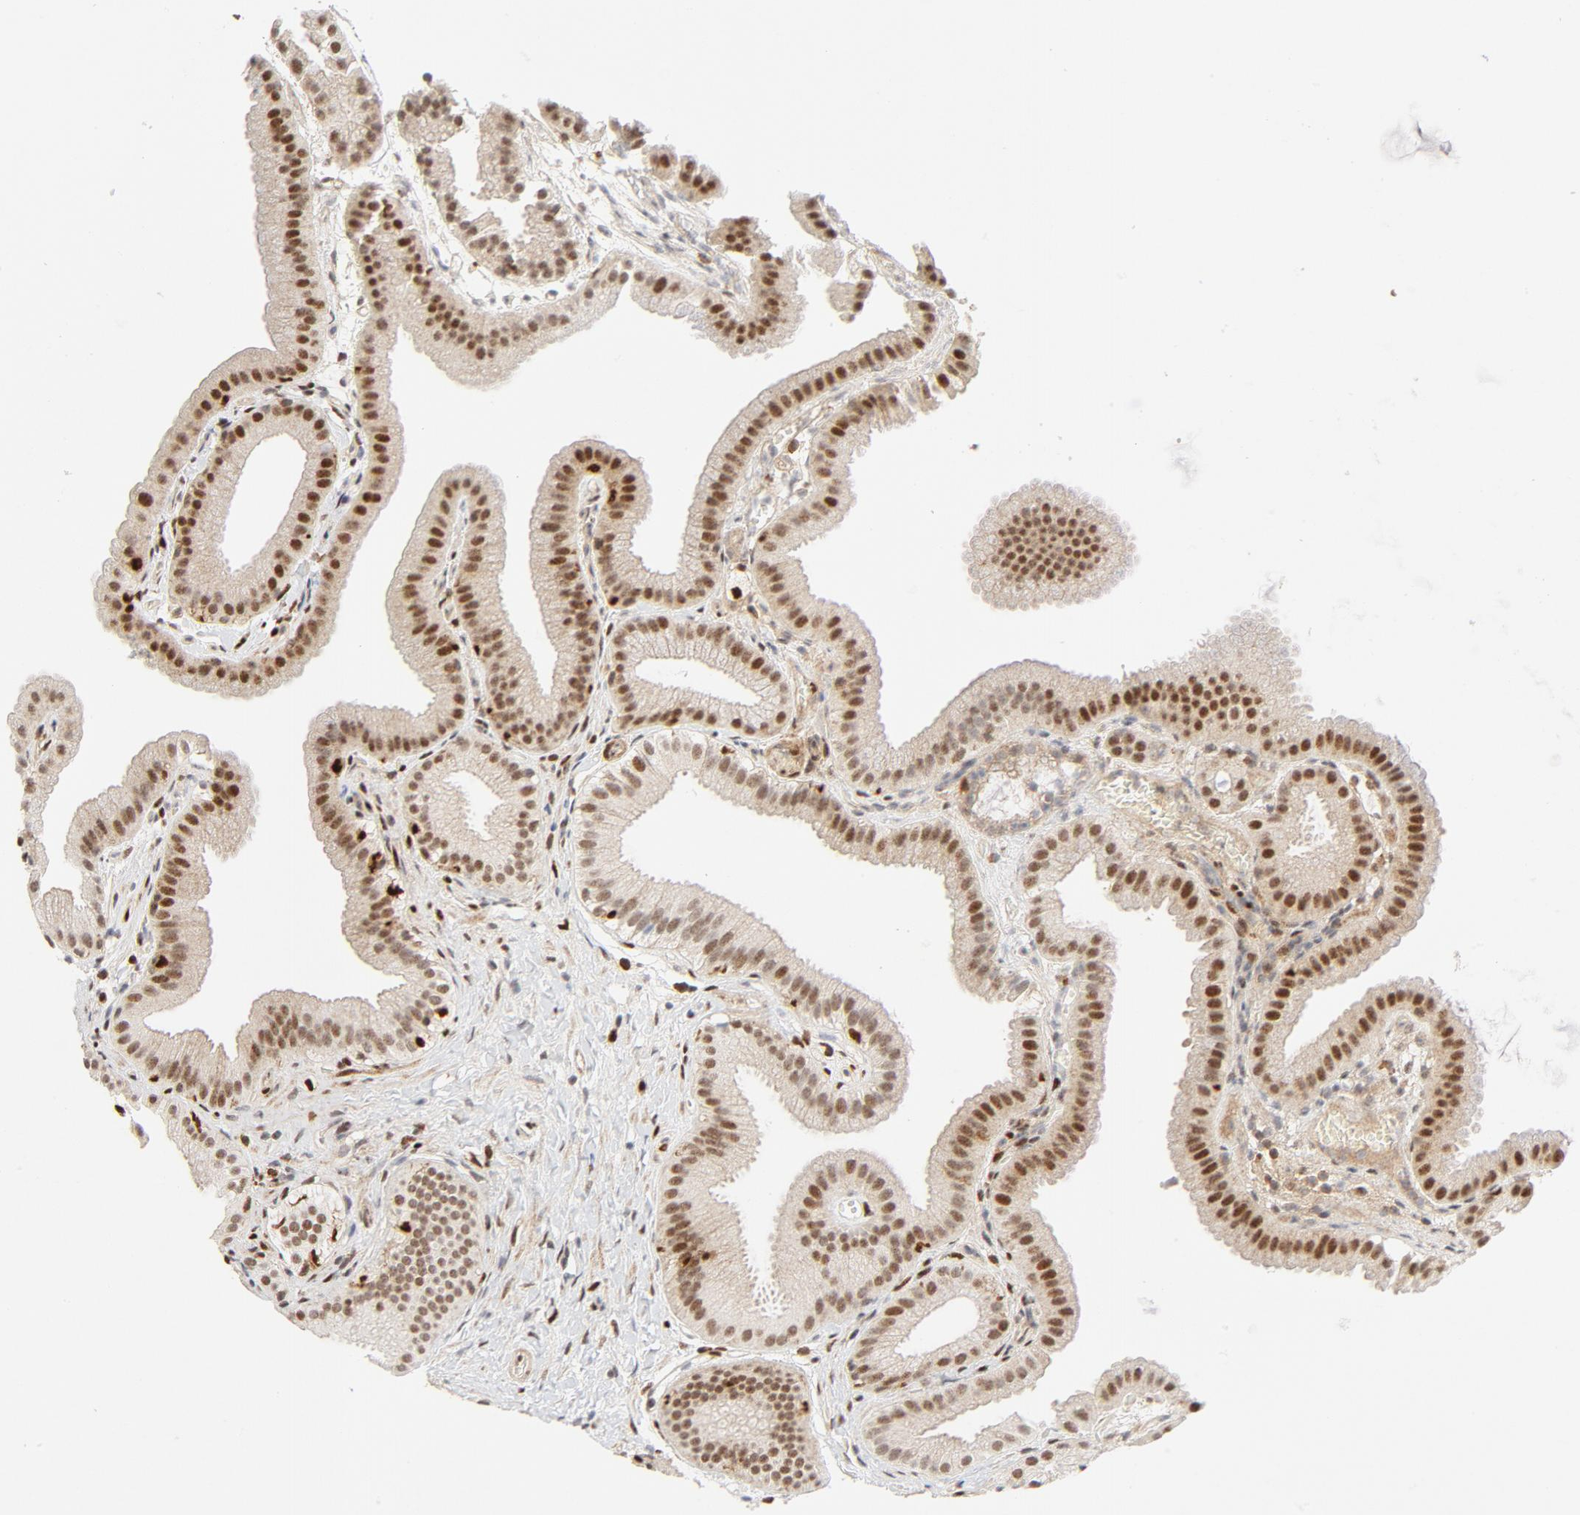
{"staining": {"intensity": "moderate", "quantity": ">75%", "location": "nuclear"}, "tissue": "gallbladder", "cell_type": "Glandular cells", "image_type": "normal", "snomed": [{"axis": "morphology", "description": "Normal tissue, NOS"}, {"axis": "topography", "description": "Gallbladder"}], "caption": "Immunohistochemical staining of unremarkable gallbladder displays >75% levels of moderate nuclear protein staining in approximately >75% of glandular cells. (Stains: DAB (3,3'-diaminobenzidine) in brown, nuclei in blue, Microscopy: brightfield microscopy at high magnification).", "gene": "MEF2A", "patient": {"sex": "female", "age": 63}}